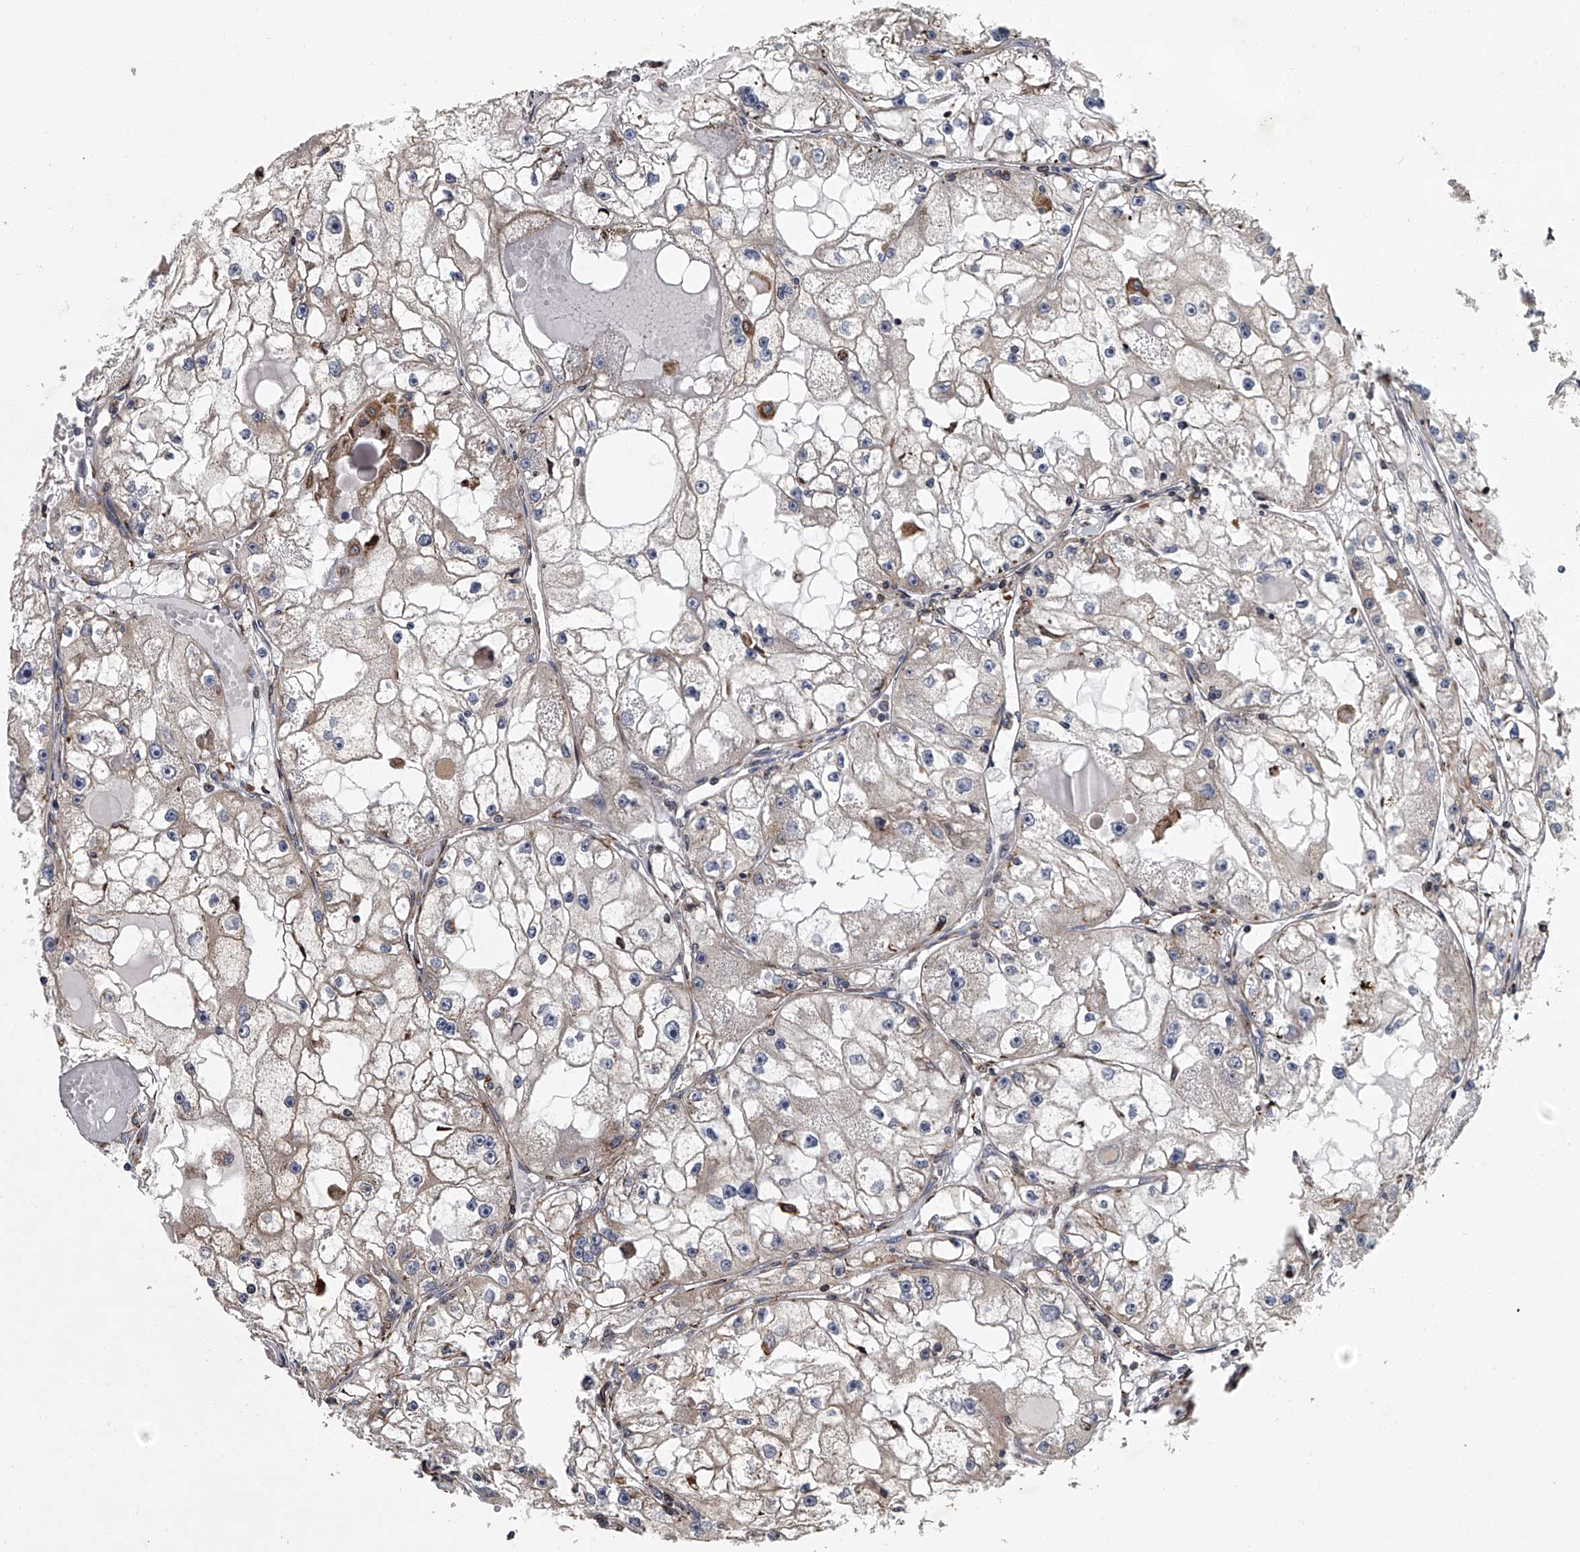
{"staining": {"intensity": "negative", "quantity": "none", "location": "none"}, "tissue": "renal cancer", "cell_type": "Tumor cells", "image_type": "cancer", "snomed": [{"axis": "morphology", "description": "Adenocarcinoma, NOS"}, {"axis": "topography", "description": "Kidney"}], "caption": "Tumor cells show no significant expression in renal adenocarcinoma.", "gene": "TMEM63C", "patient": {"sex": "male", "age": 56}}